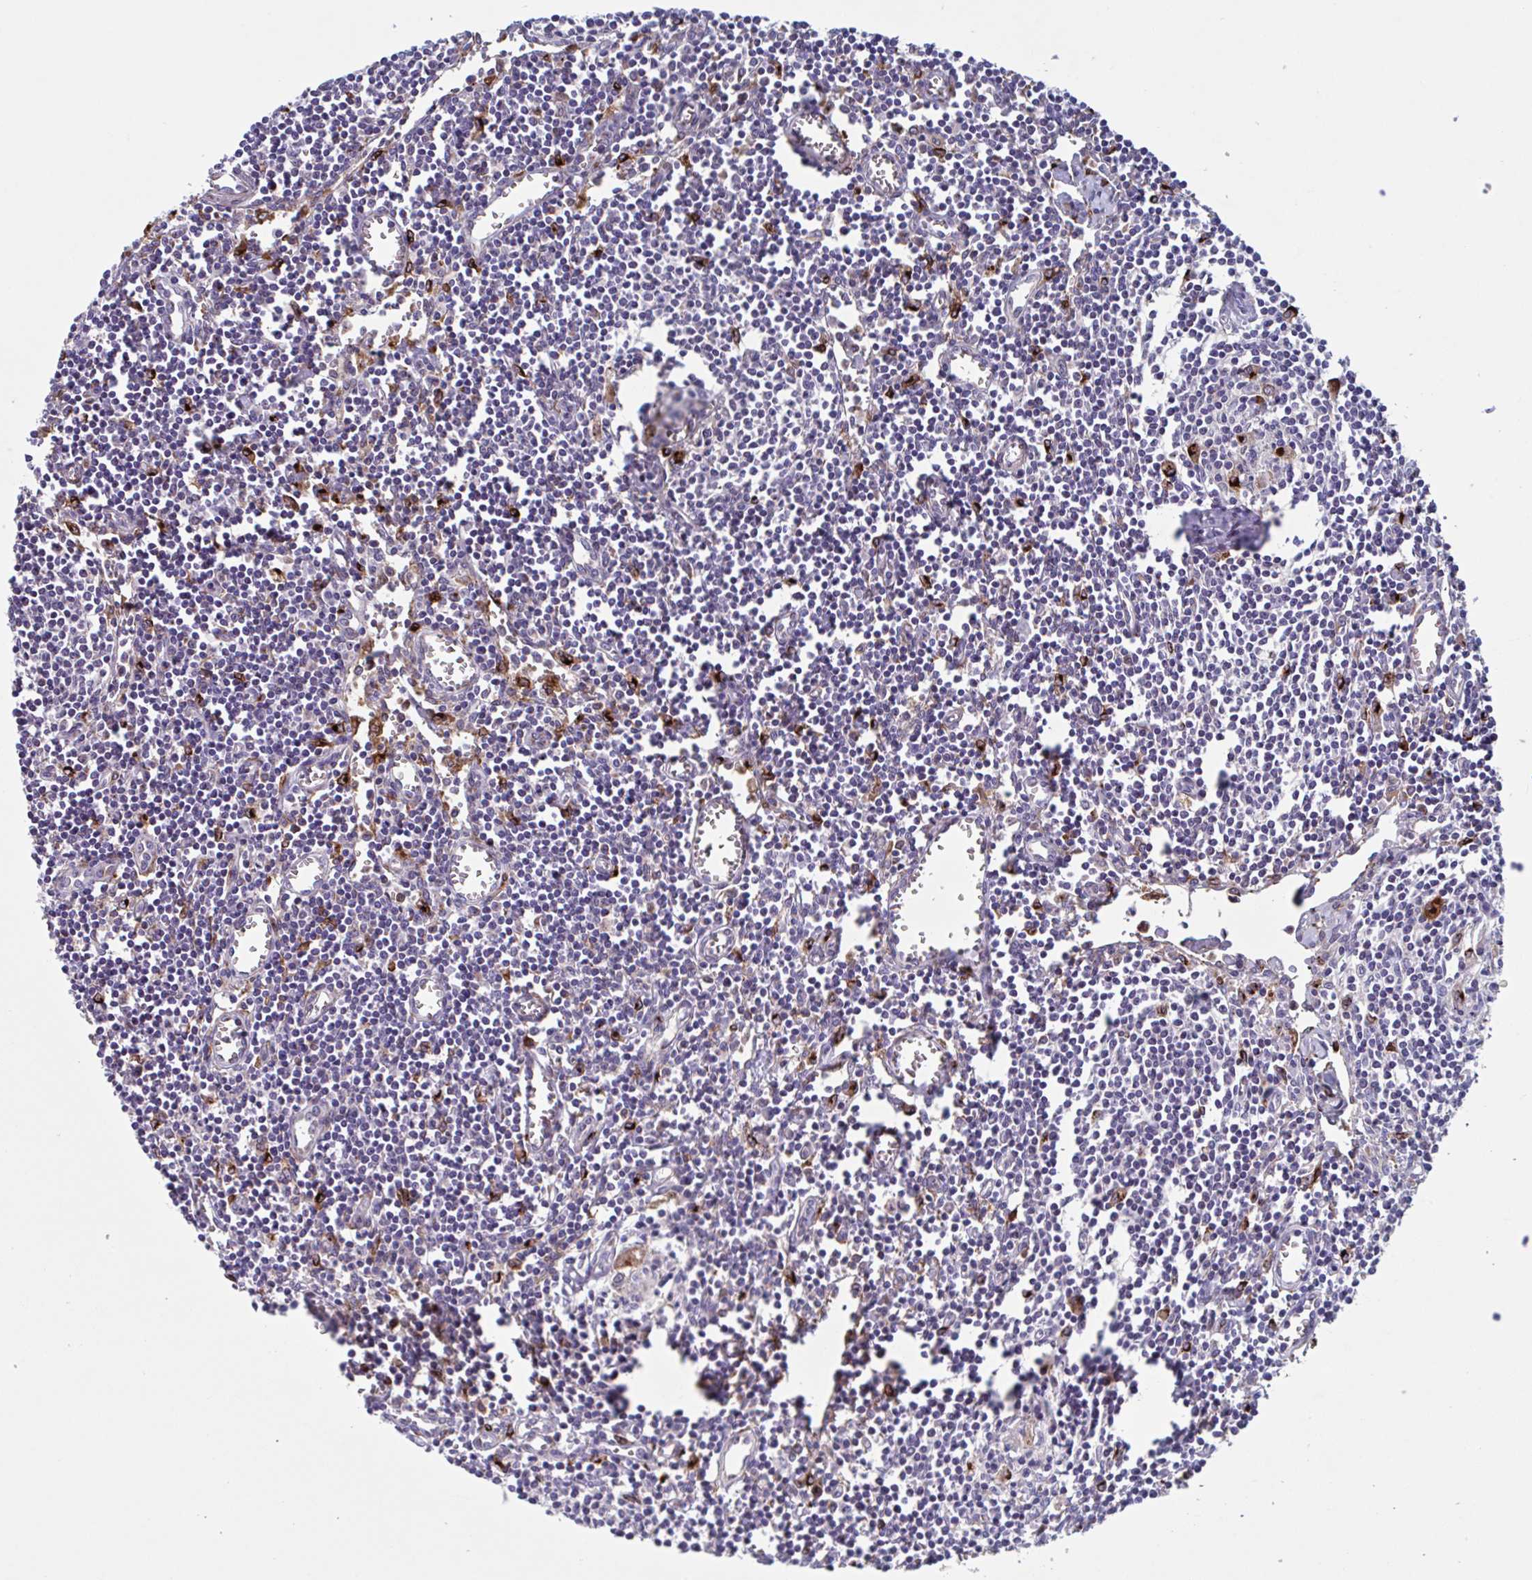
{"staining": {"intensity": "strong", "quantity": "<25%", "location": "cytoplasmic/membranous"}, "tissue": "lymph node", "cell_type": "Non-germinal center cells", "image_type": "normal", "snomed": [{"axis": "morphology", "description": "Normal tissue, NOS"}, {"axis": "topography", "description": "Lymph node"}], "caption": "Approximately <25% of non-germinal center cells in normal human lymph node display strong cytoplasmic/membranous protein positivity as visualized by brown immunohistochemical staining.", "gene": "RFK", "patient": {"sex": "male", "age": 66}}